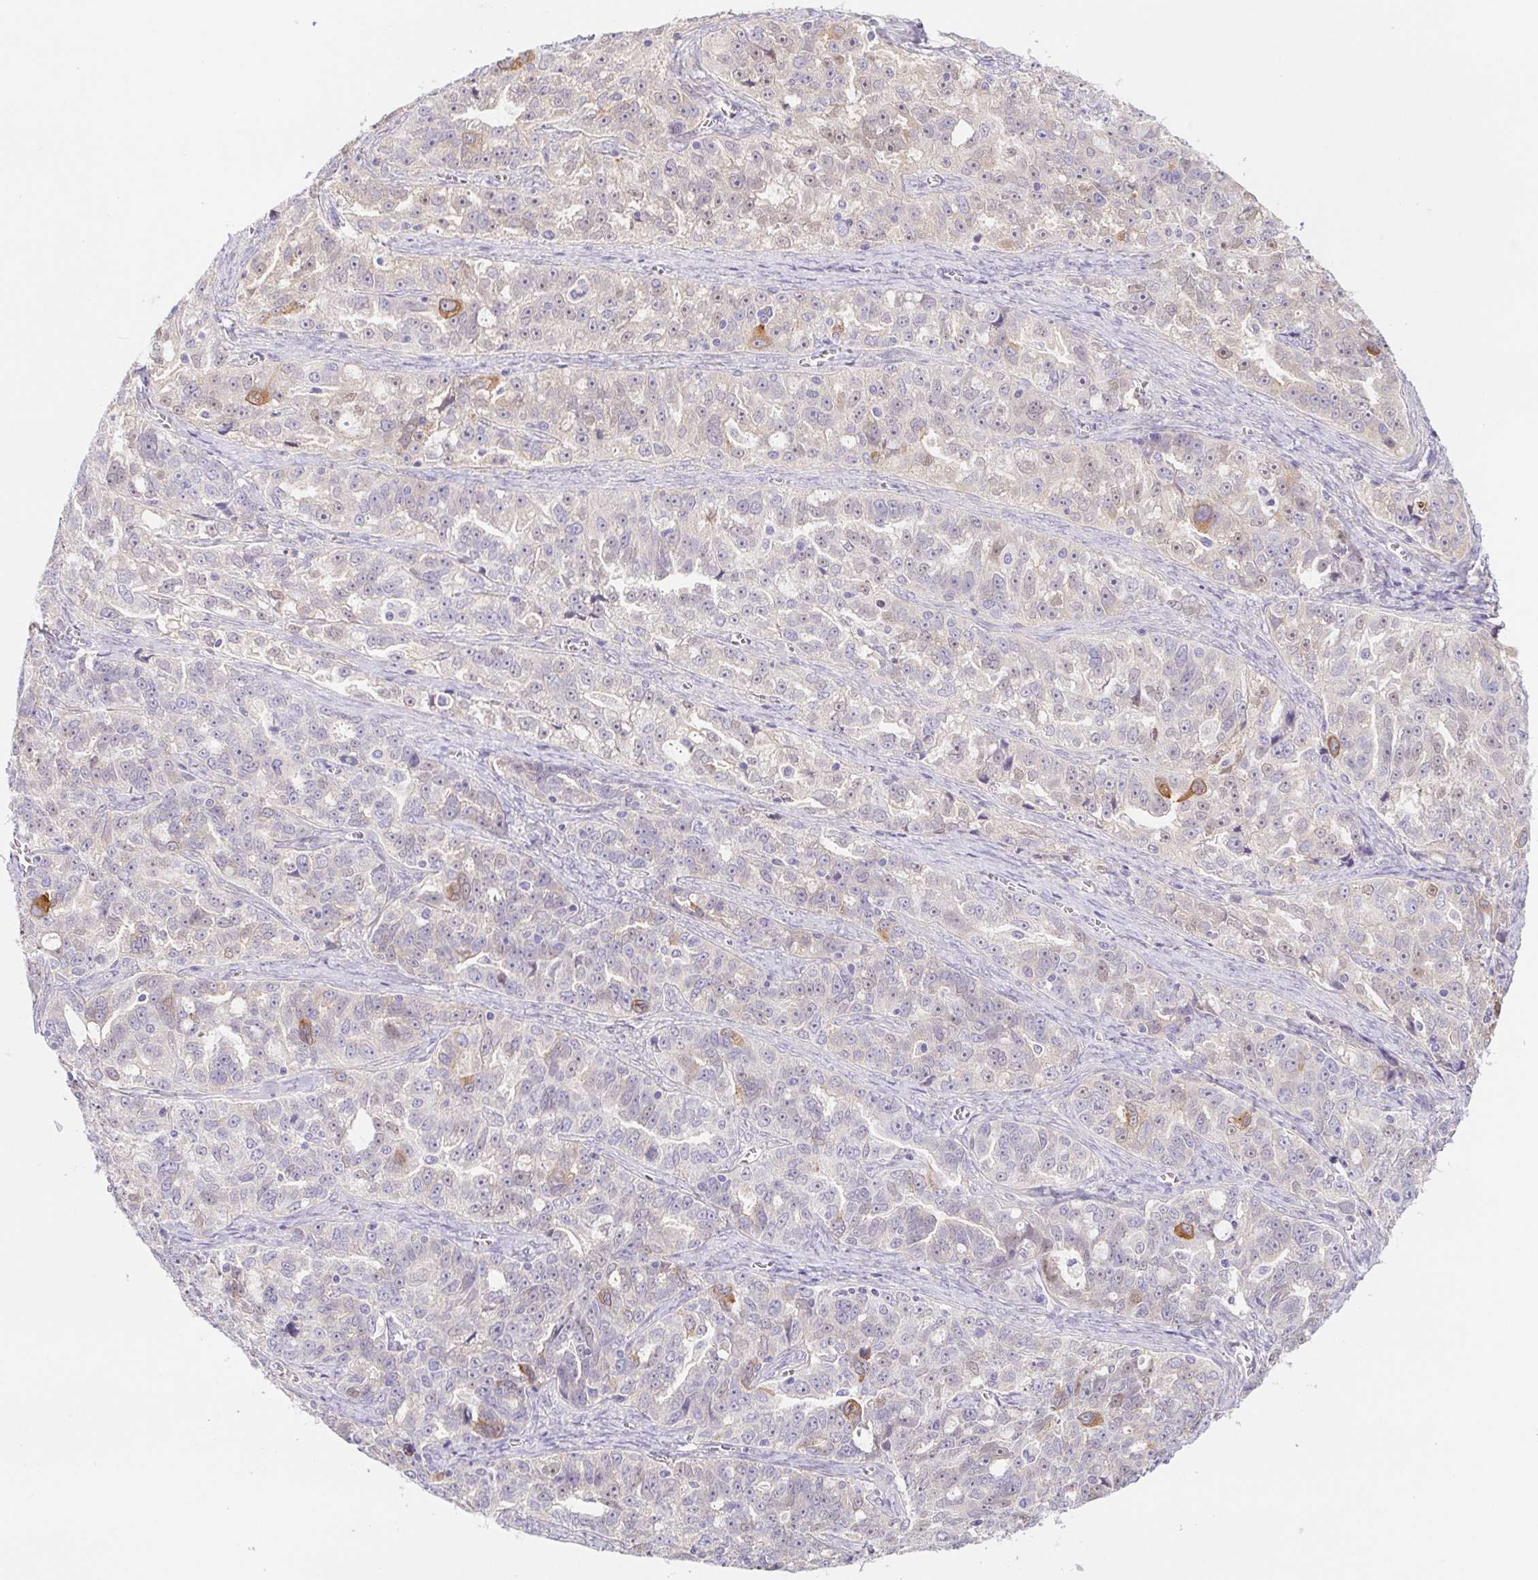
{"staining": {"intensity": "moderate", "quantity": "<25%", "location": "cytoplasmic/membranous"}, "tissue": "ovarian cancer", "cell_type": "Tumor cells", "image_type": "cancer", "snomed": [{"axis": "morphology", "description": "Cystadenocarcinoma, serous, NOS"}, {"axis": "topography", "description": "Ovary"}], "caption": "Immunohistochemistry of human ovarian serous cystadenocarcinoma demonstrates low levels of moderate cytoplasmic/membranous staining in approximately <25% of tumor cells.", "gene": "DYNC2LI1", "patient": {"sex": "female", "age": 51}}